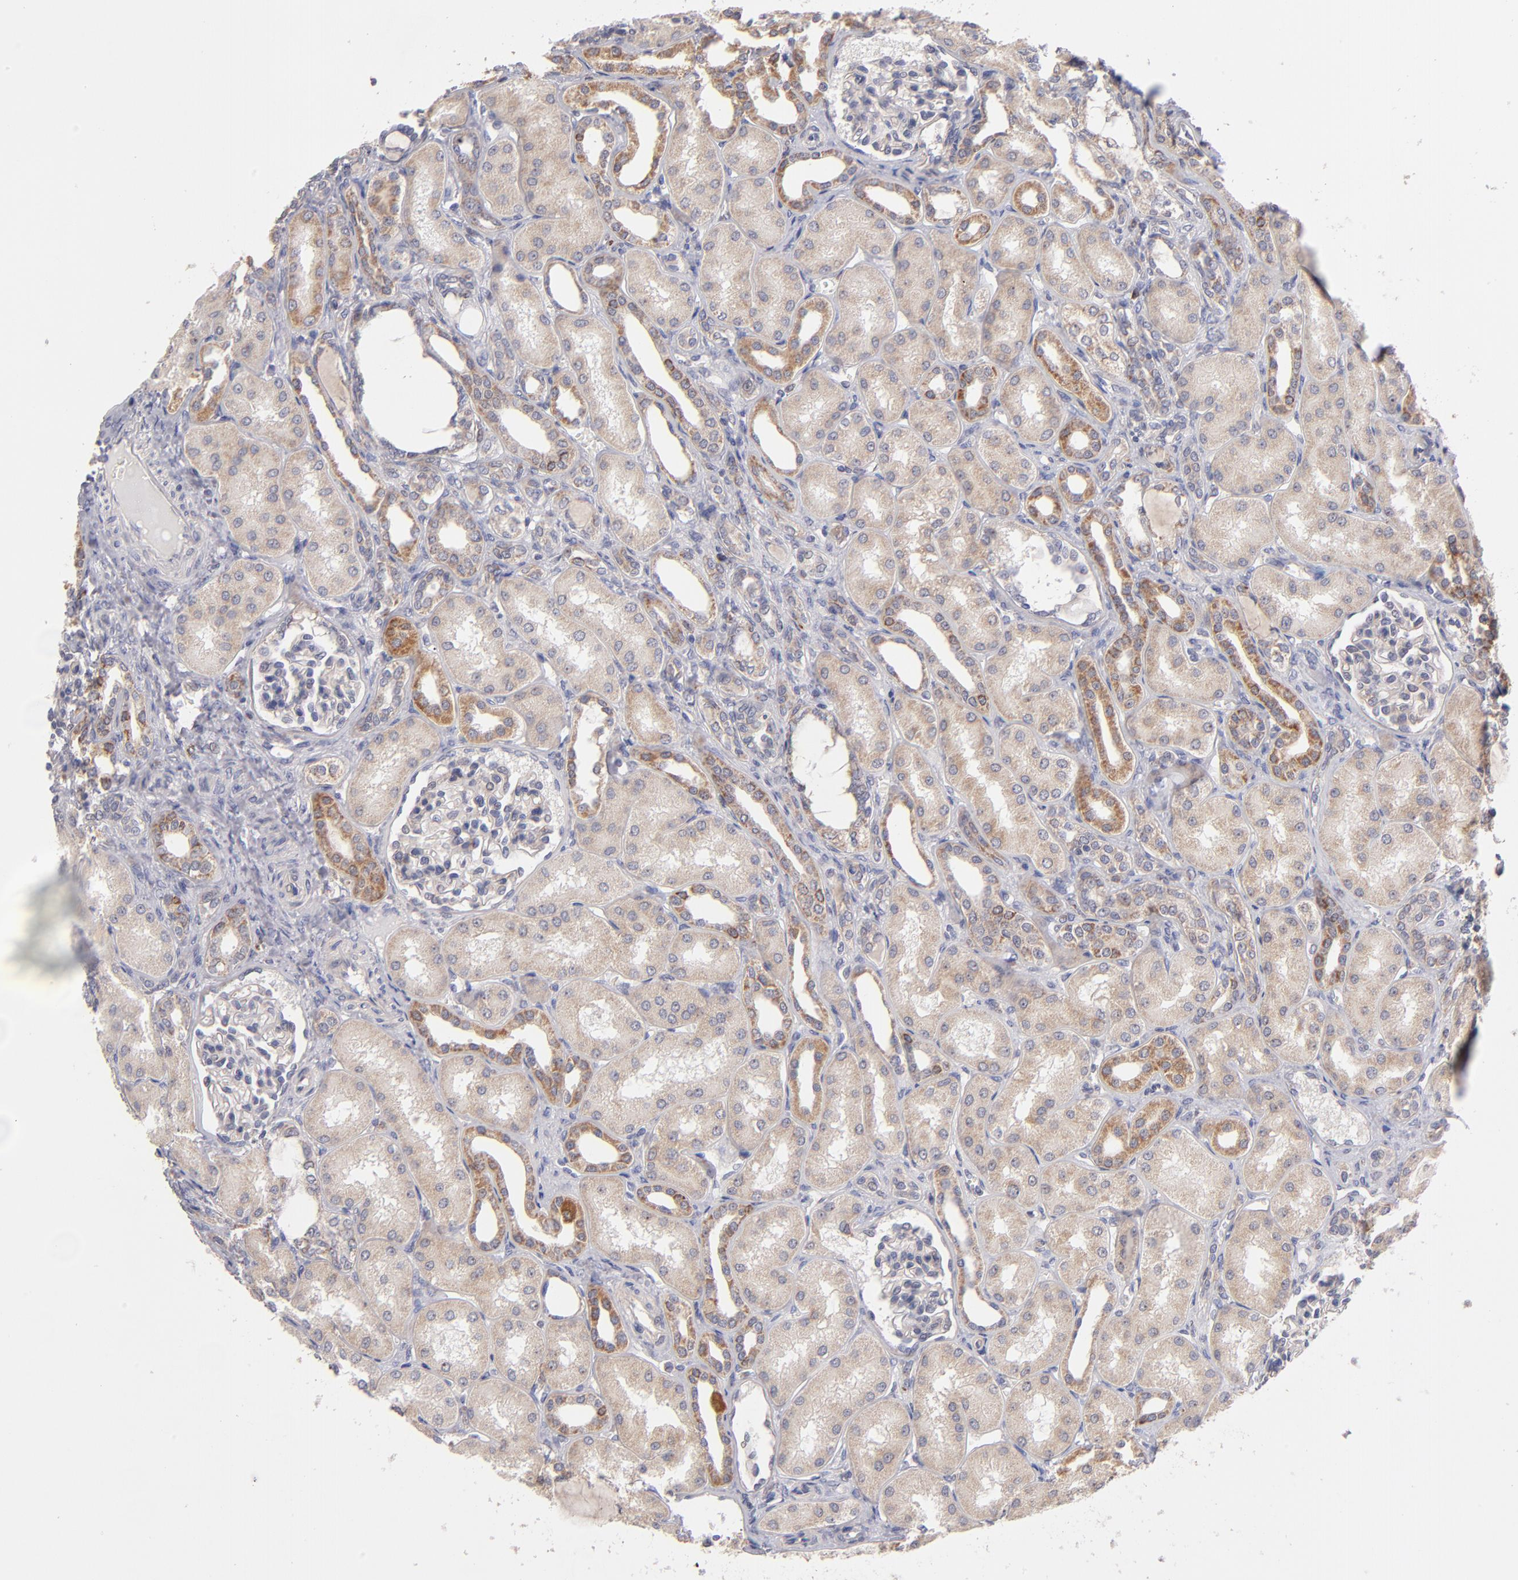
{"staining": {"intensity": "weak", "quantity": ">75%", "location": "cytoplasmic/membranous"}, "tissue": "kidney", "cell_type": "Cells in glomeruli", "image_type": "normal", "snomed": [{"axis": "morphology", "description": "Normal tissue, NOS"}, {"axis": "topography", "description": "Kidney"}], "caption": "Cells in glomeruli display low levels of weak cytoplasmic/membranous expression in approximately >75% of cells in normal kidney.", "gene": "HCCS", "patient": {"sex": "male", "age": 7}}